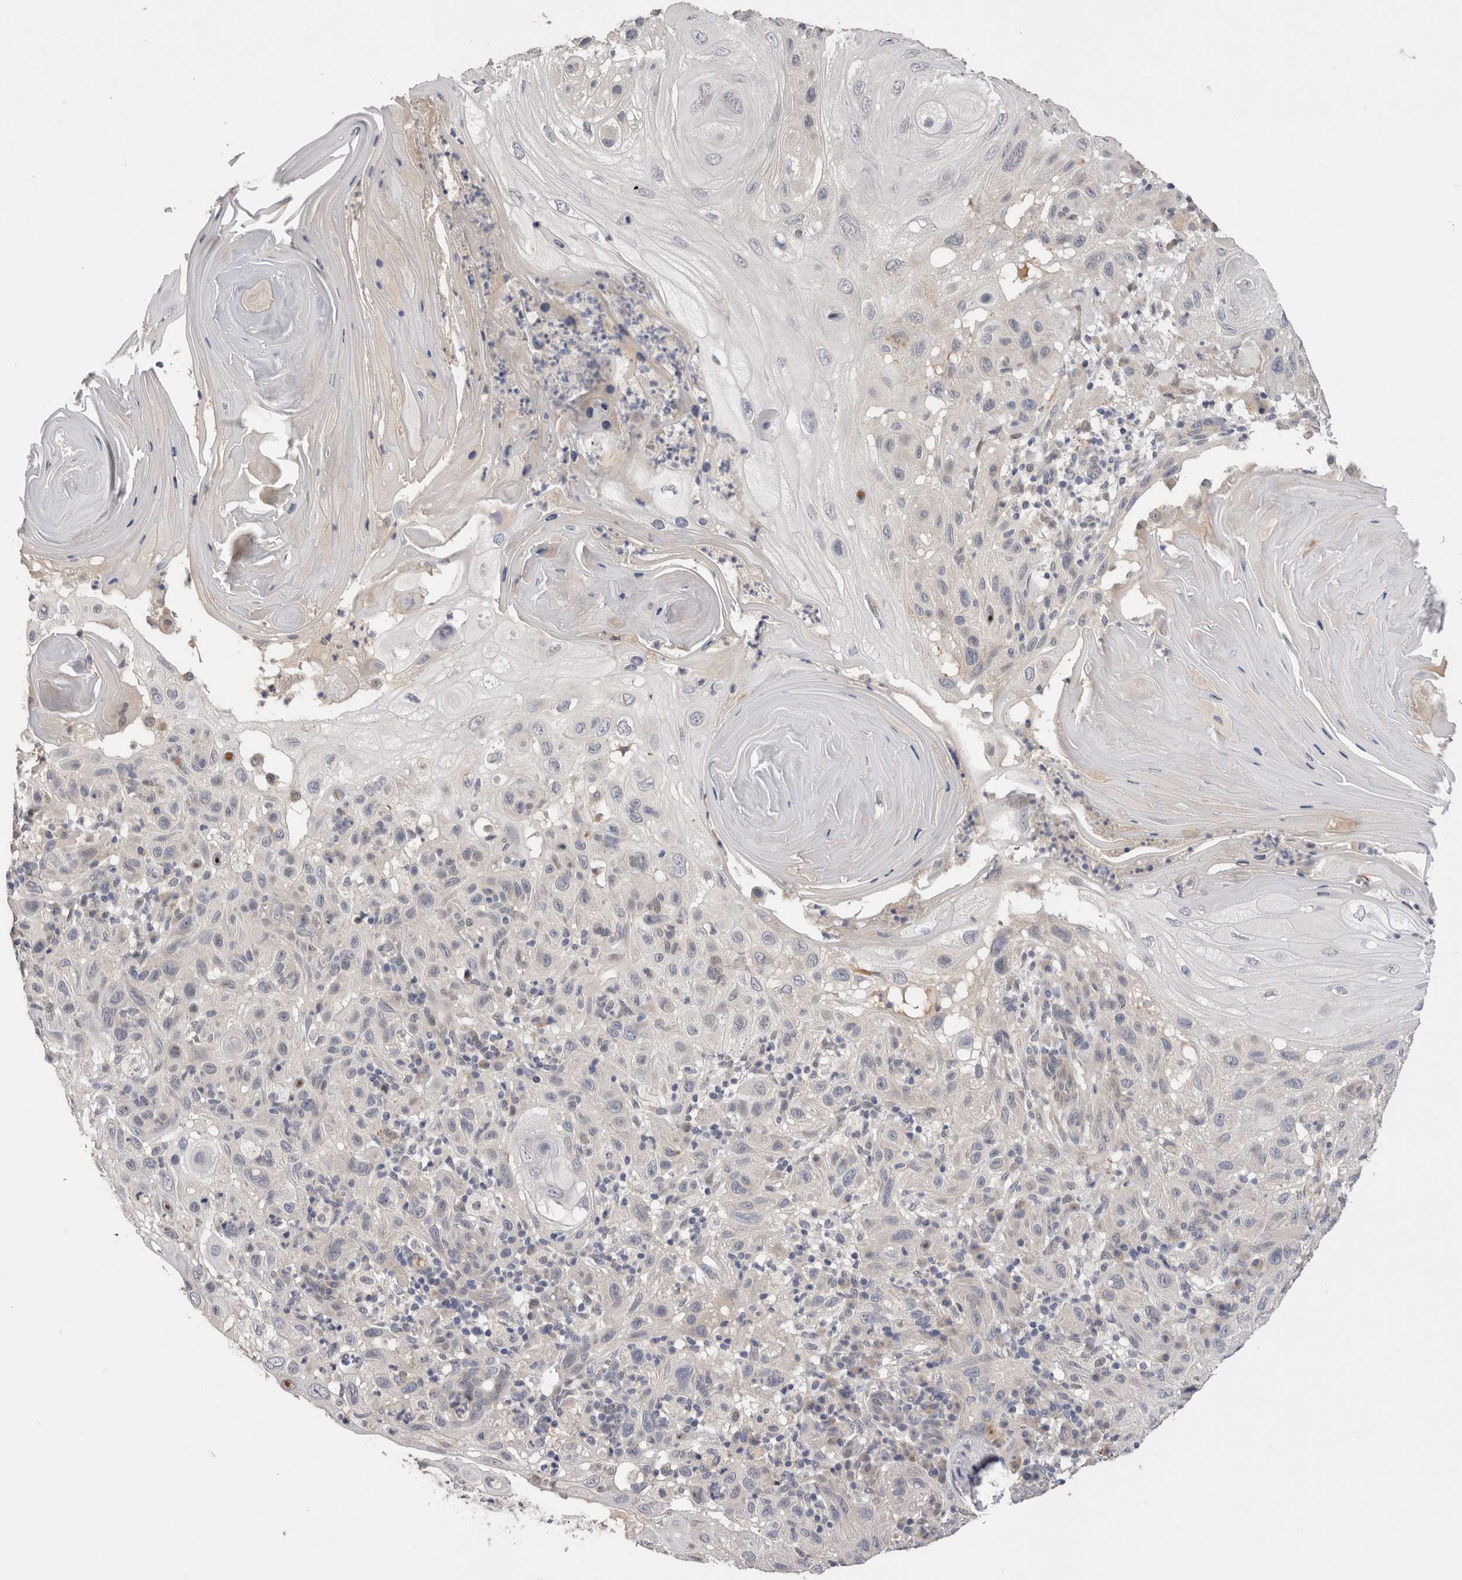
{"staining": {"intensity": "negative", "quantity": "none", "location": "none"}, "tissue": "skin cancer", "cell_type": "Tumor cells", "image_type": "cancer", "snomed": [{"axis": "morphology", "description": "Normal tissue, NOS"}, {"axis": "morphology", "description": "Squamous cell carcinoma, NOS"}, {"axis": "topography", "description": "Skin"}], "caption": "The histopathology image demonstrates no staining of tumor cells in skin squamous cell carcinoma. The staining was performed using DAB (3,3'-diaminobenzidine) to visualize the protein expression in brown, while the nuclei were stained in blue with hematoxylin (Magnification: 20x).", "gene": "CRYBG1", "patient": {"sex": "female", "age": 96}}